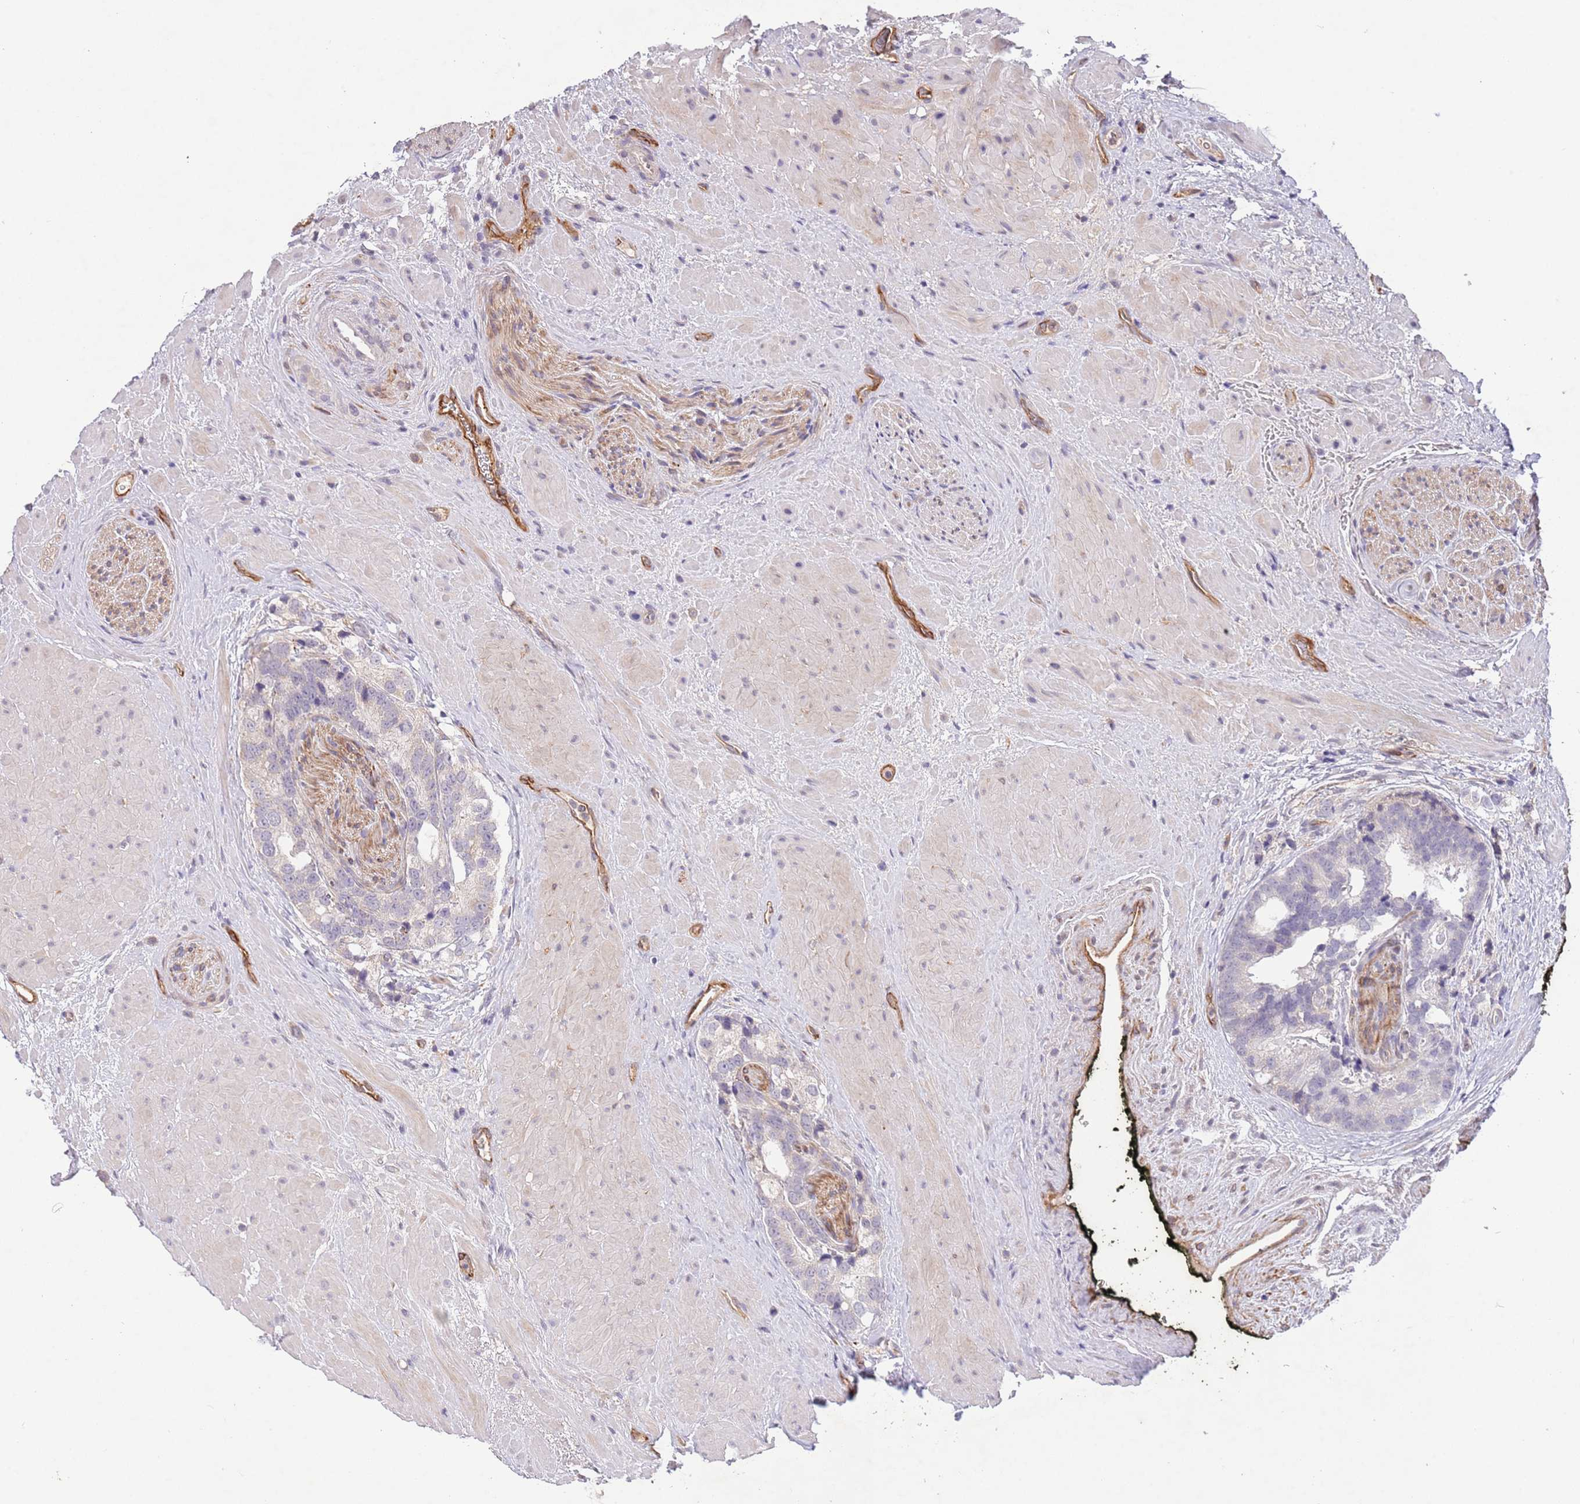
{"staining": {"intensity": "negative", "quantity": "none", "location": "none"}, "tissue": "prostate cancer", "cell_type": "Tumor cells", "image_type": "cancer", "snomed": [{"axis": "morphology", "description": "Adenocarcinoma, High grade"}, {"axis": "topography", "description": "Prostate"}], "caption": "Prostate high-grade adenocarcinoma stained for a protein using immunohistochemistry (IHC) reveals no expression tumor cells.", "gene": "ZNF658", "patient": {"sex": "male", "age": 74}}